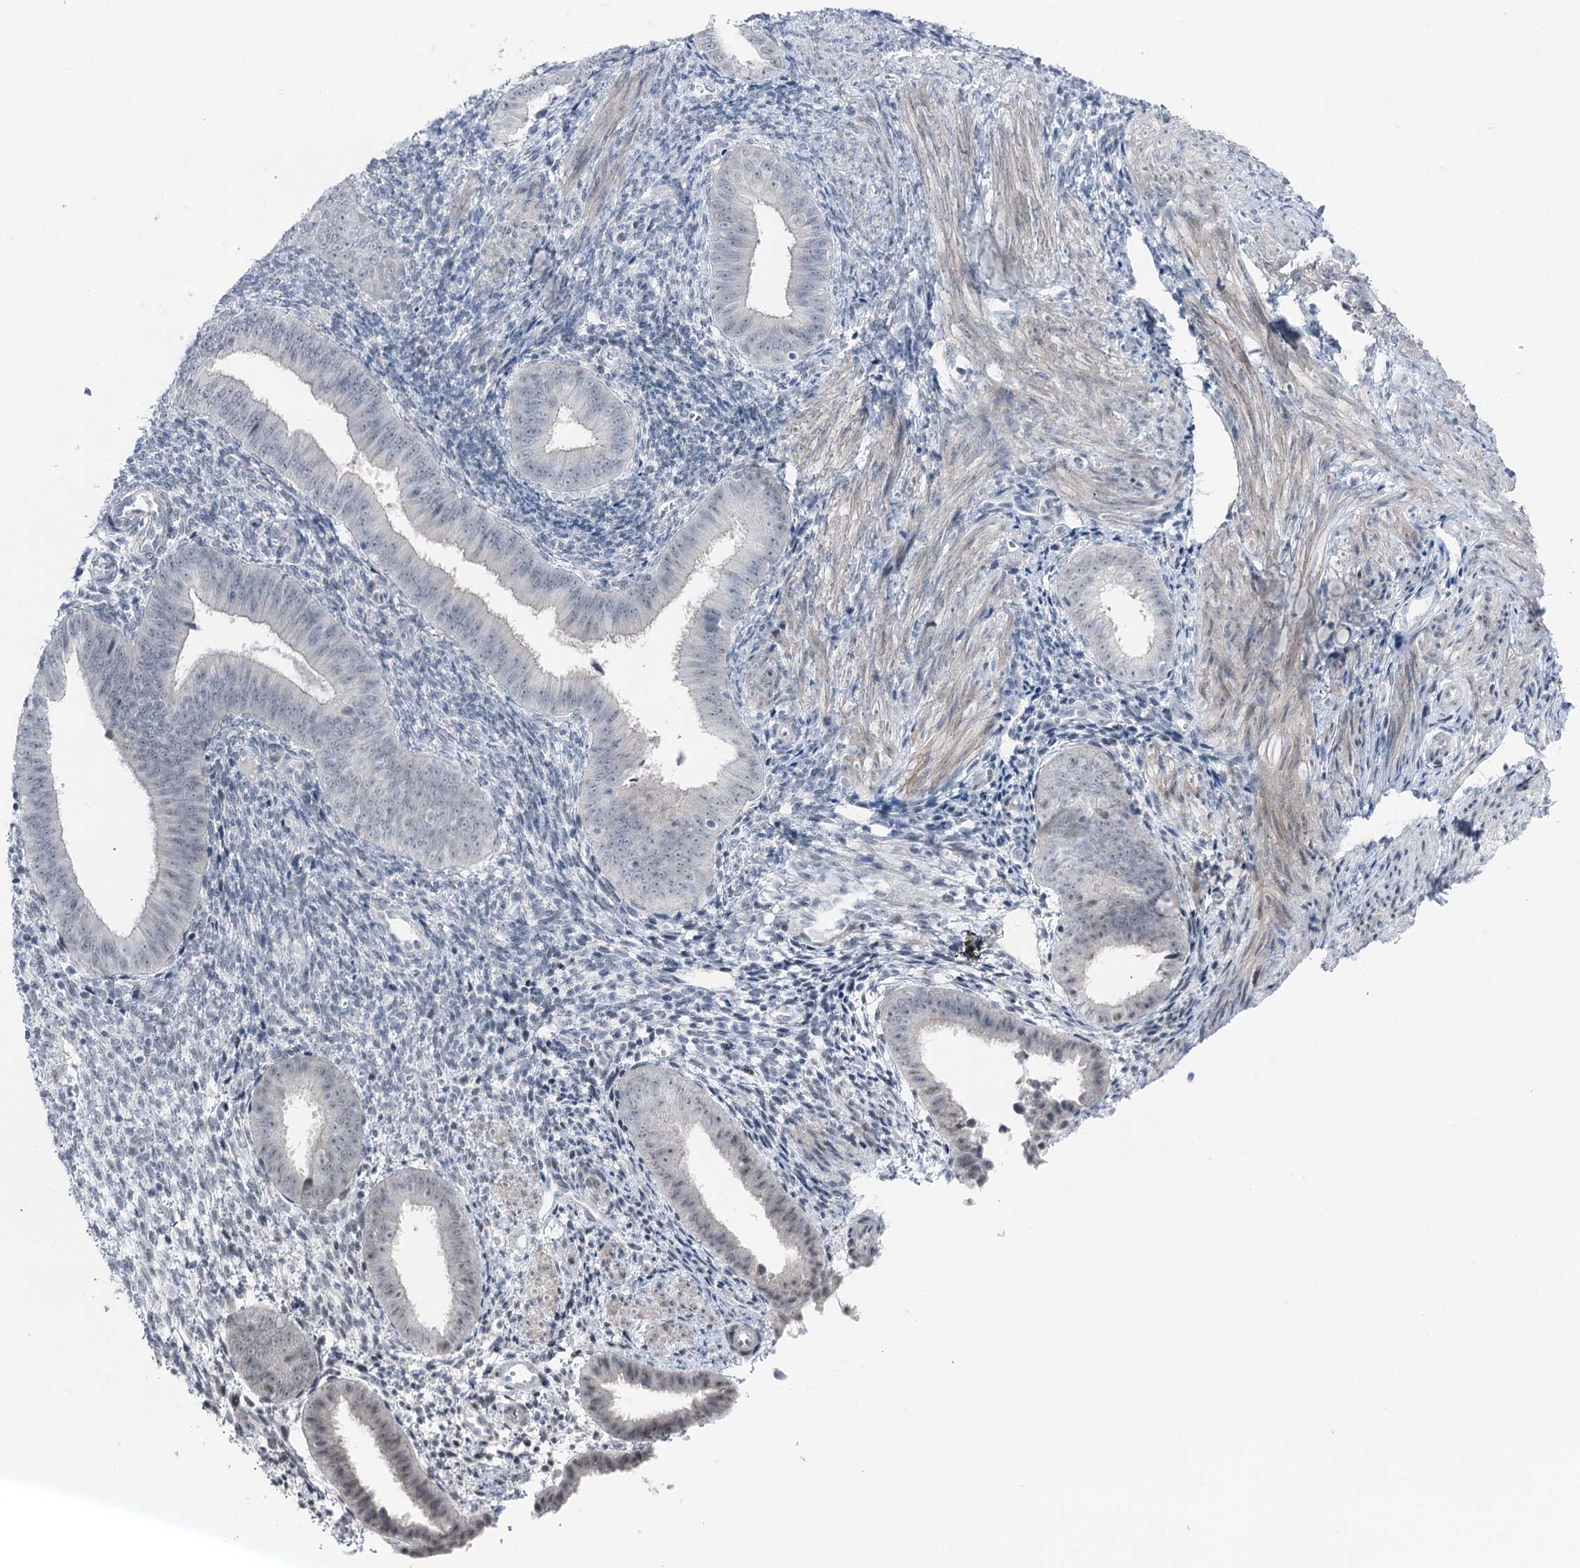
{"staining": {"intensity": "negative", "quantity": "none", "location": "none"}, "tissue": "endometrium", "cell_type": "Cells in endometrial stroma", "image_type": "normal", "snomed": [{"axis": "morphology", "description": "Normal tissue, NOS"}, {"axis": "topography", "description": "Uterus"}, {"axis": "topography", "description": "Endometrium"}], "caption": "DAB (3,3'-diaminobenzidine) immunohistochemical staining of normal human endometrium demonstrates no significant staining in cells in endometrial stroma. (DAB (3,3'-diaminobenzidine) immunohistochemistry (IHC), high magnification).", "gene": "STEEP1", "patient": {"sex": "female", "age": 48}}